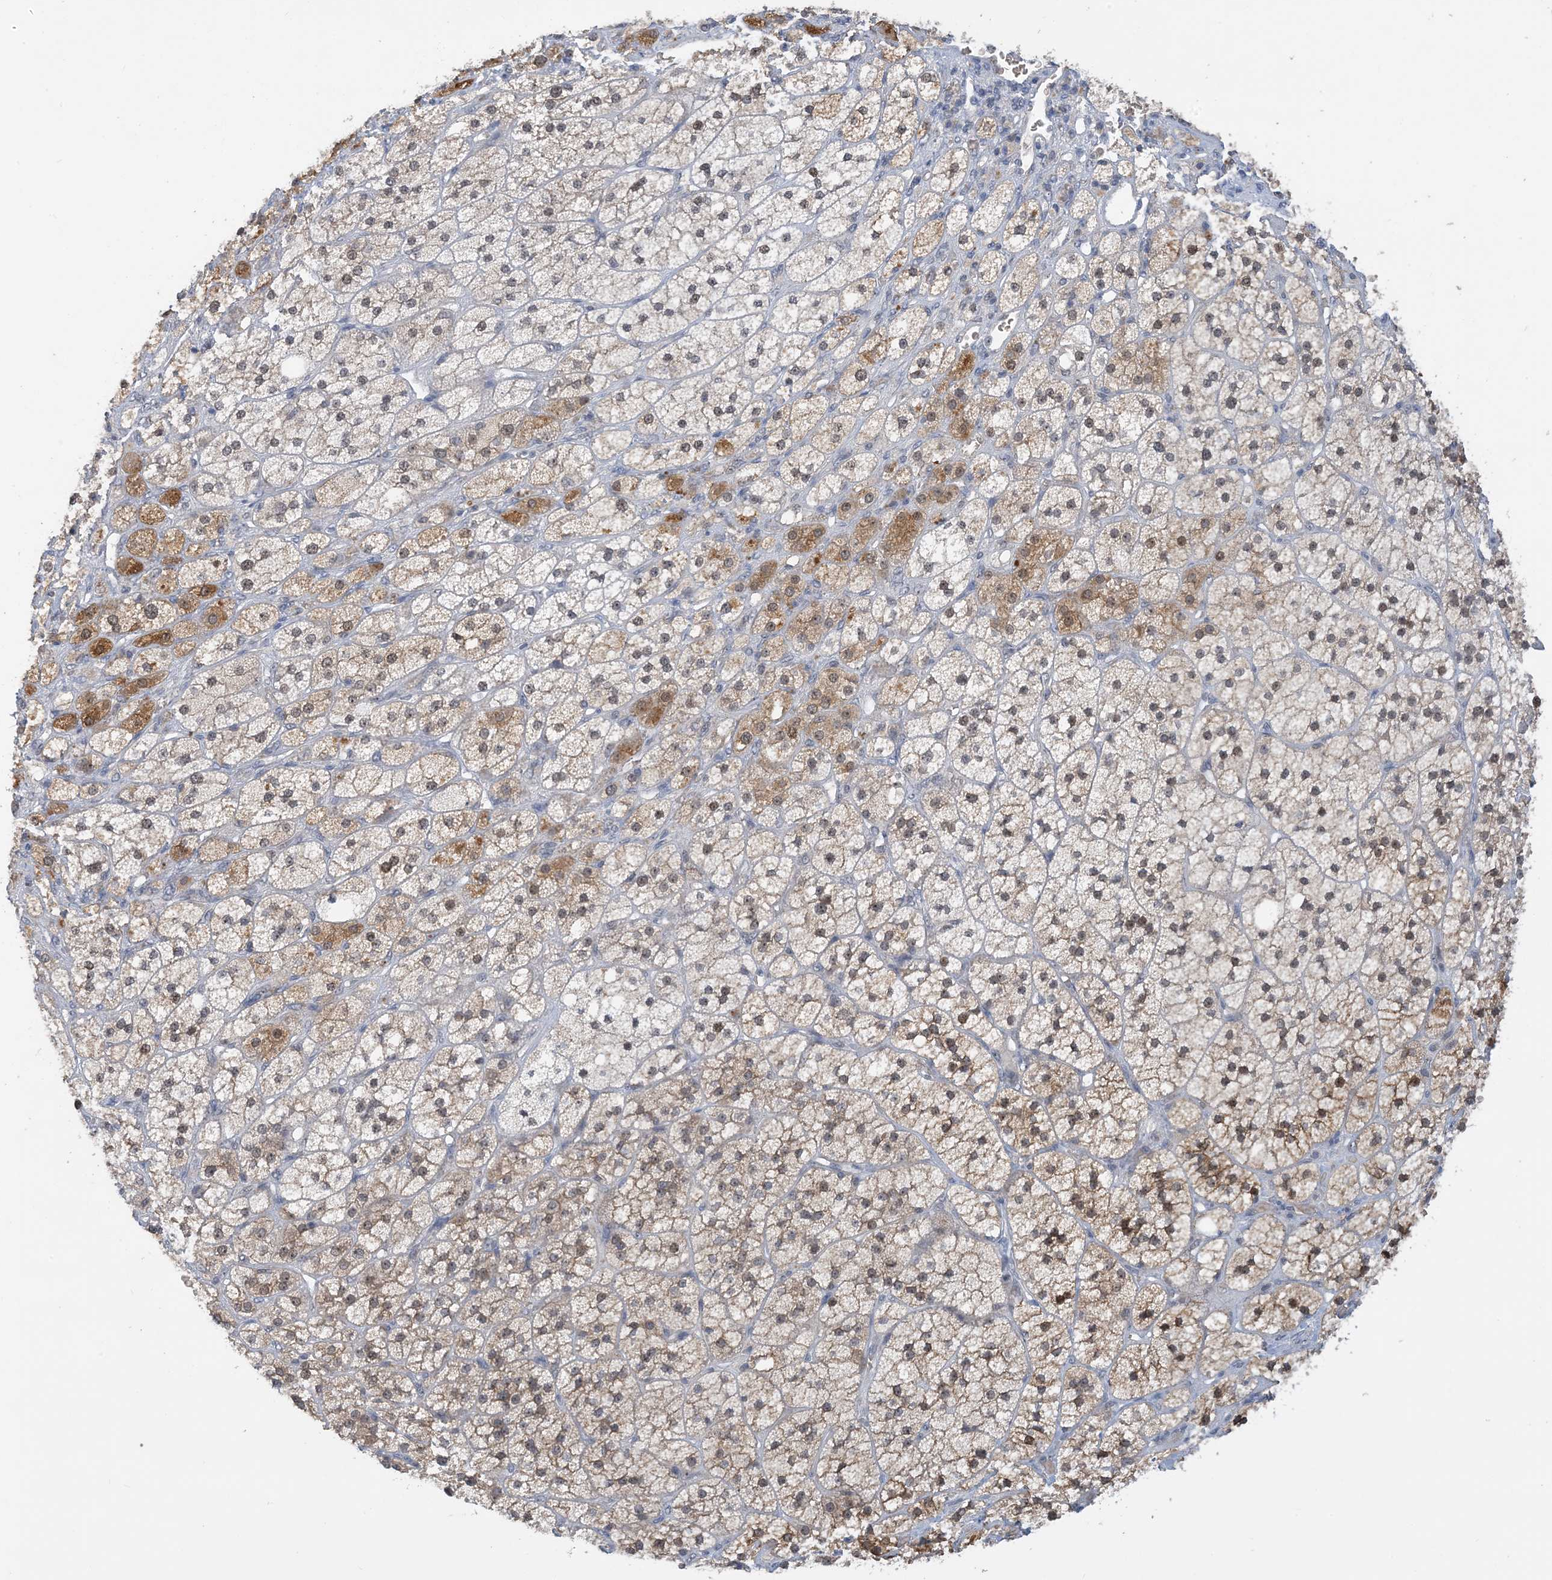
{"staining": {"intensity": "moderate", "quantity": ">75%", "location": "cytoplasmic/membranous,nuclear"}, "tissue": "adrenal gland", "cell_type": "Glandular cells", "image_type": "normal", "snomed": [{"axis": "morphology", "description": "Normal tissue, NOS"}, {"axis": "topography", "description": "Adrenal gland"}], "caption": "IHC of benign human adrenal gland exhibits medium levels of moderate cytoplasmic/membranous,nuclear positivity in about >75% of glandular cells. The protein of interest is stained brown, and the nuclei are stained in blue (DAB (3,3'-diaminobenzidine) IHC with brightfield microscopy, high magnification).", "gene": "UBE2E1", "patient": {"sex": "male", "age": 61}}